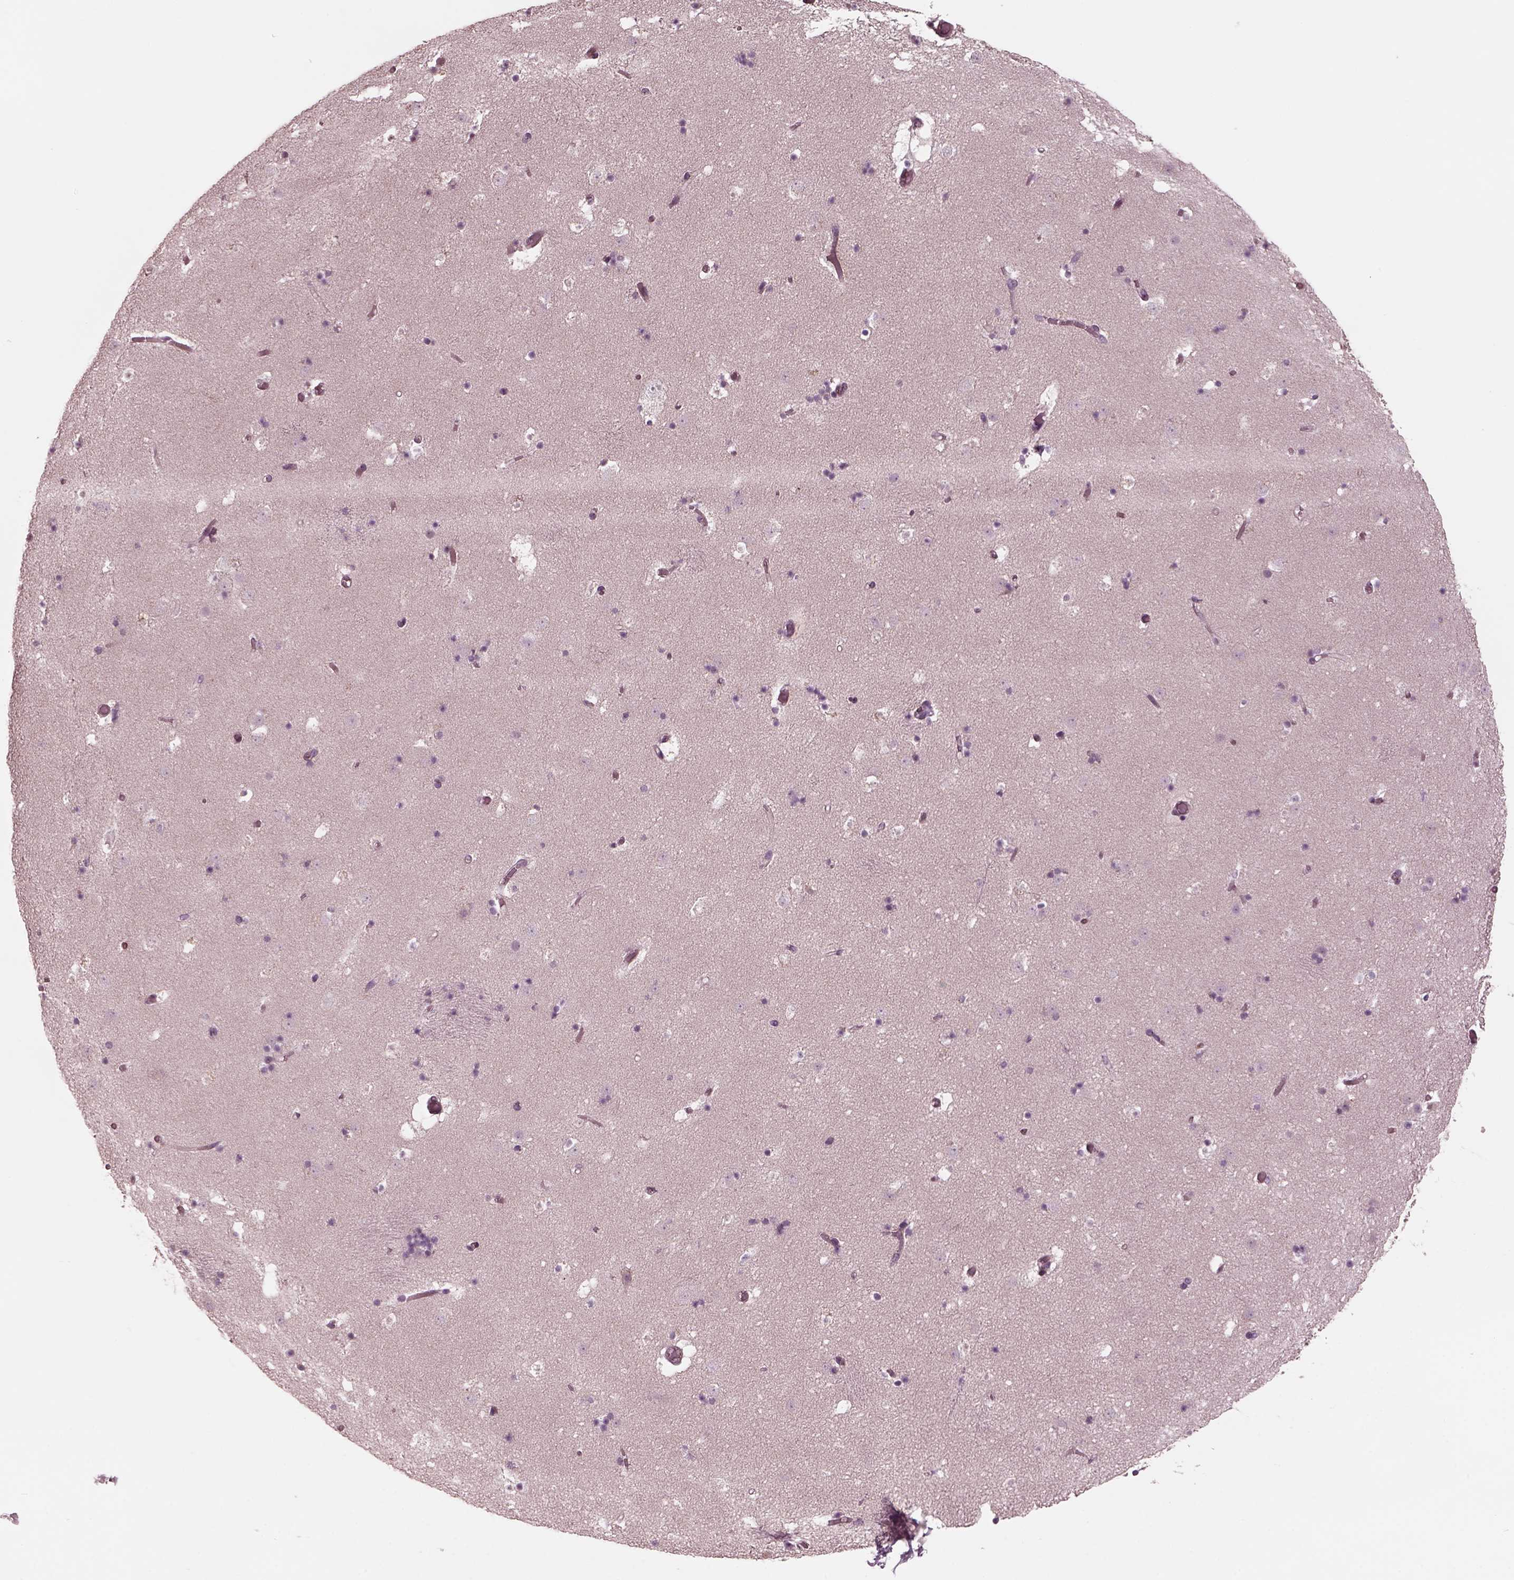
{"staining": {"intensity": "negative", "quantity": "none", "location": "none"}, "tissue": "caudate", "cell_type": "Glial cells", "image_type": "normal", "snomed": [{"axis": "morphology", "description": "Normal tissue, NOS"}, {"axis": "topography", "description": "Lateral ventricle wall"}], "caption": "Glial cells are negative for brown protein staining in normal caudate.", "gene": "SAXO1", "patient": {"sex": "female", "age": 42}}